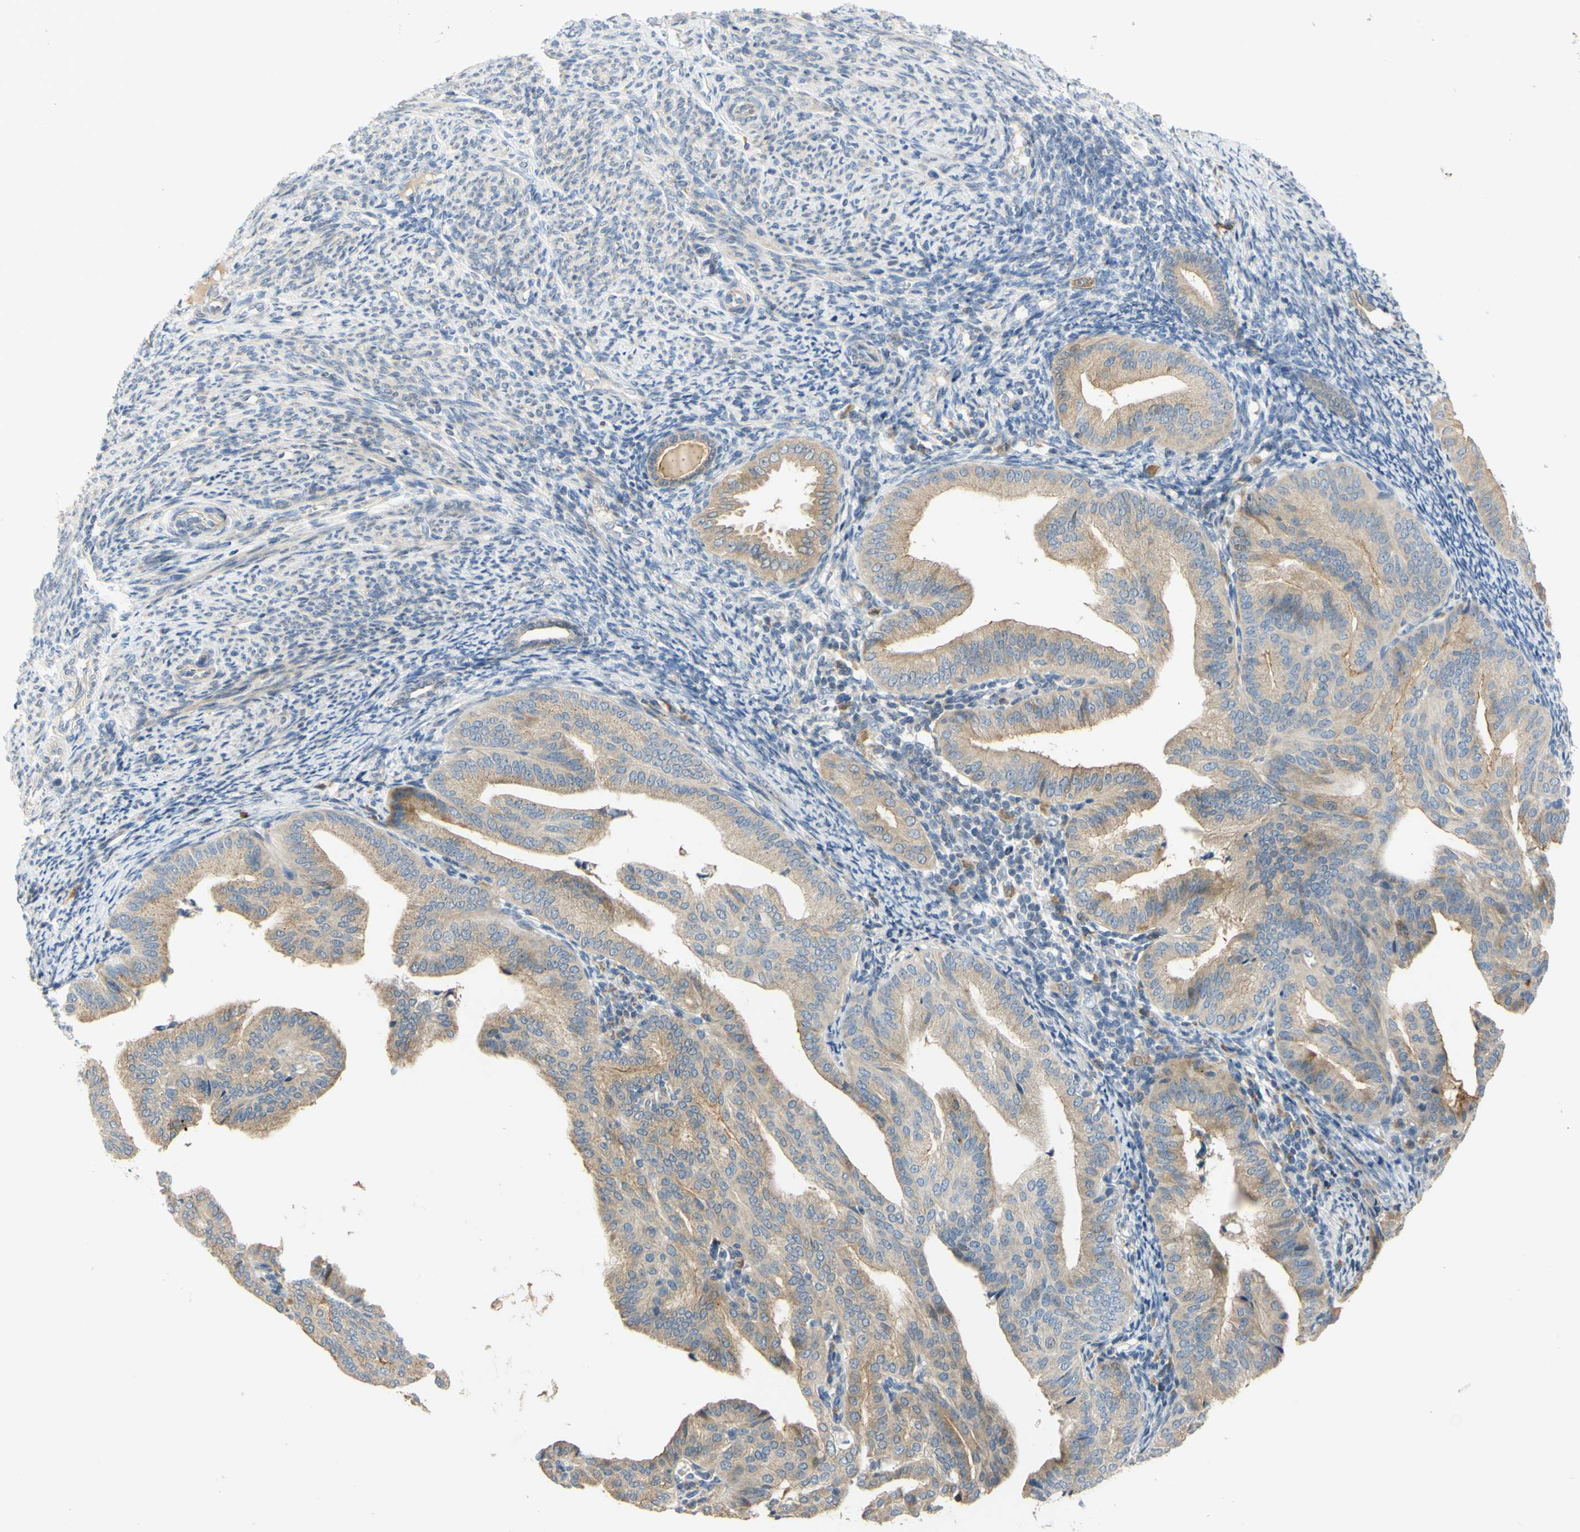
{"staining": {"intensity": "moderate", "quantity": ">75%", "location": "cytoplasmic/membranous"}, "tissue": "endometrial cancer", "cell_type": "Tumor cells", "image_type": "cancer", "snomed": [{"axis": "morphology", "description": "Adenocarcinoma, NOS"}, {"axis": "topography", "description": "Endometrium"}], "caption": "Approximately >75% of tumor cells in endometrial cancer demonstrate moderate cytoplasmic/membranous protein expression as visualized by brown immunohistochemical staining.", "gene": "CCNB2", "patient": {"sex": "female", "age": 58}}